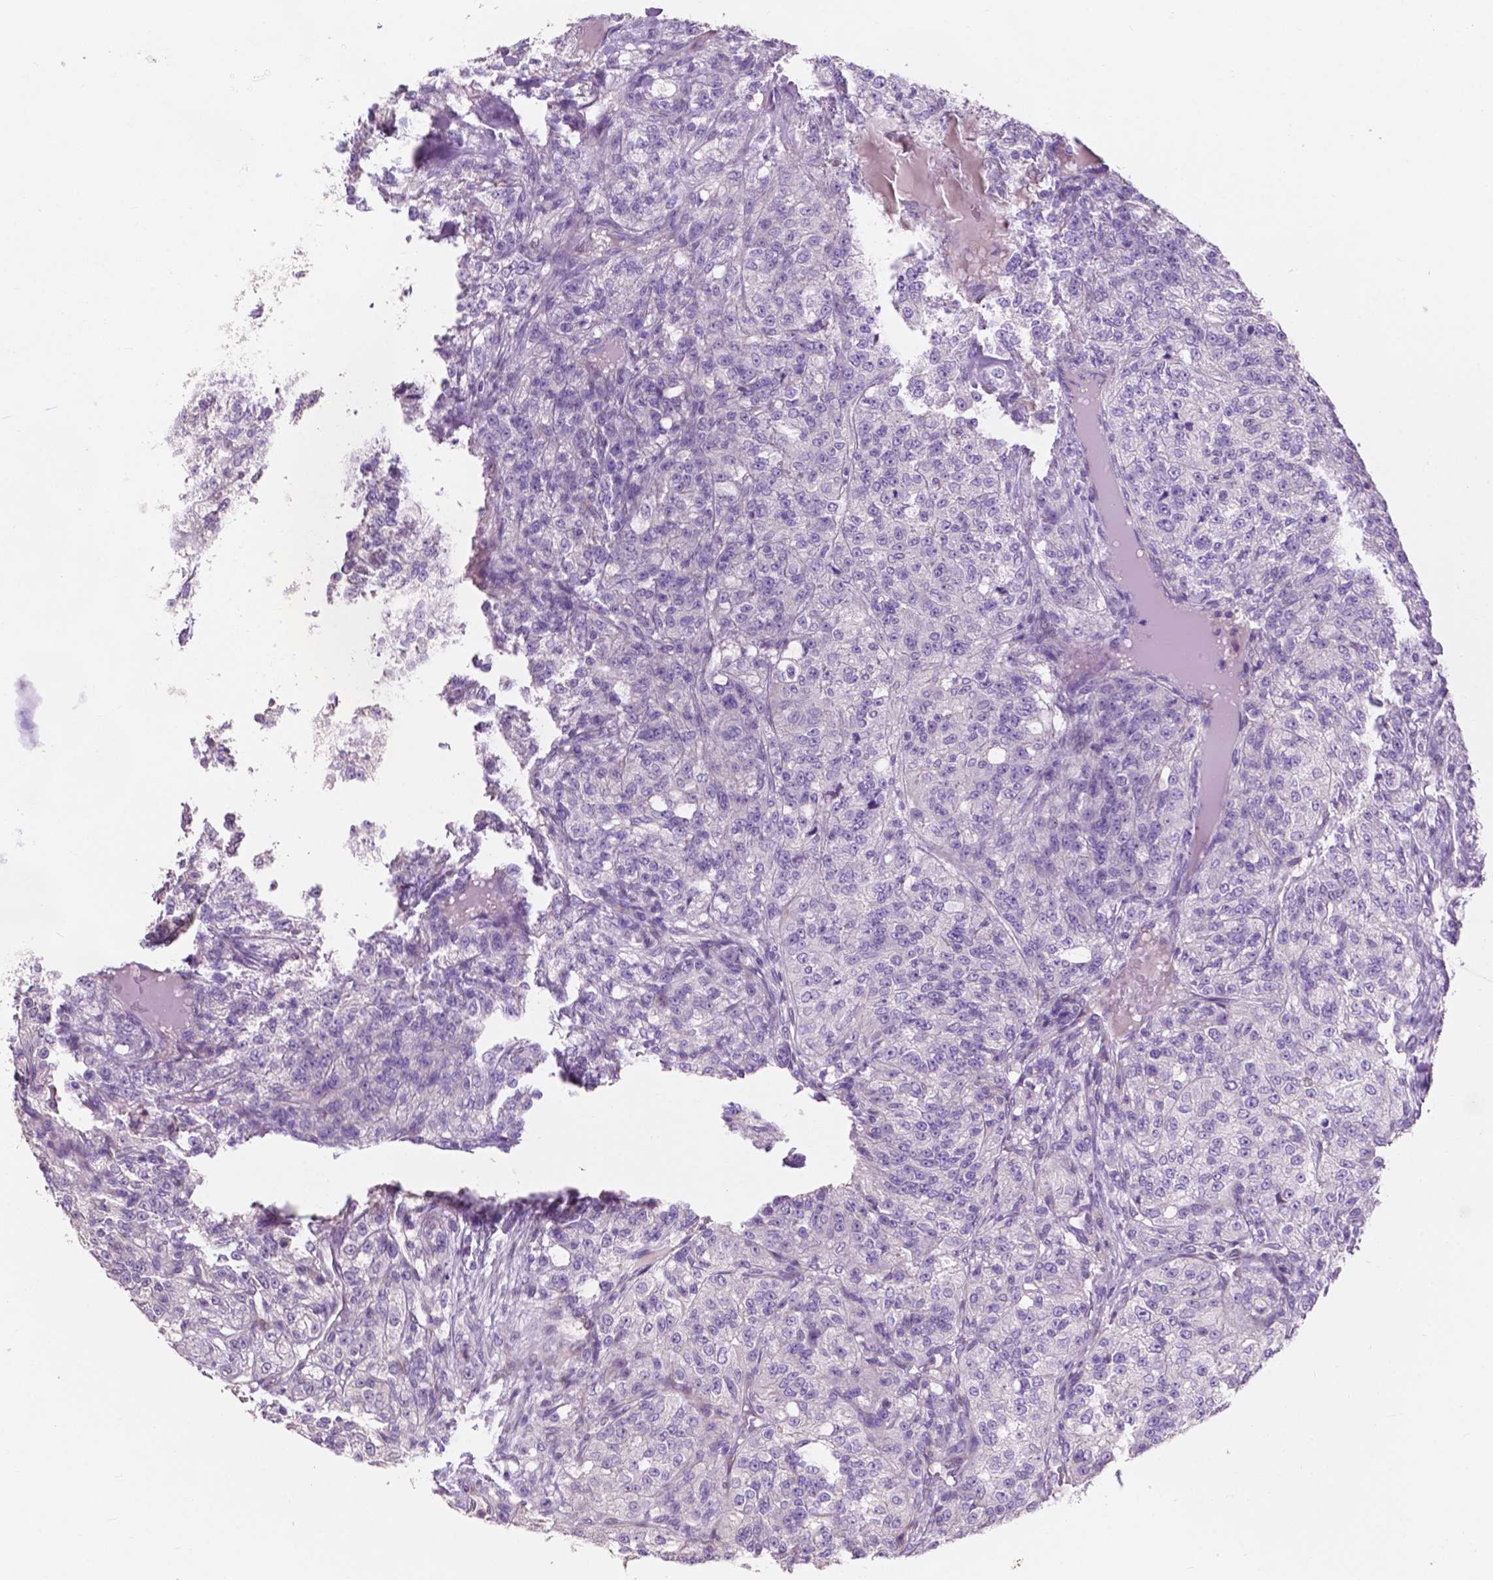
{"staining": {"intensity": "negative", "quantity": "none", "location": "none"}, "tissue": "renal cancer", "cell_type": "Tumor cells", "image_type": "cancer", "snomed": [{"axis": "morphology", "description": "Adenocarcinoma, NOS"}, {"axis": "topography", "description": "Kidney"}], "caption": "Immunohistochemistry photomicrograph of neoplastic tissue: renal cancer stained with DAB (3,3'-diaminobenzidine) displays no significant protein staining in tumor cells. Nuclei are stained in blue.", "gene": "CLDN17", "patient": {"sex": "female", "age": 63}}